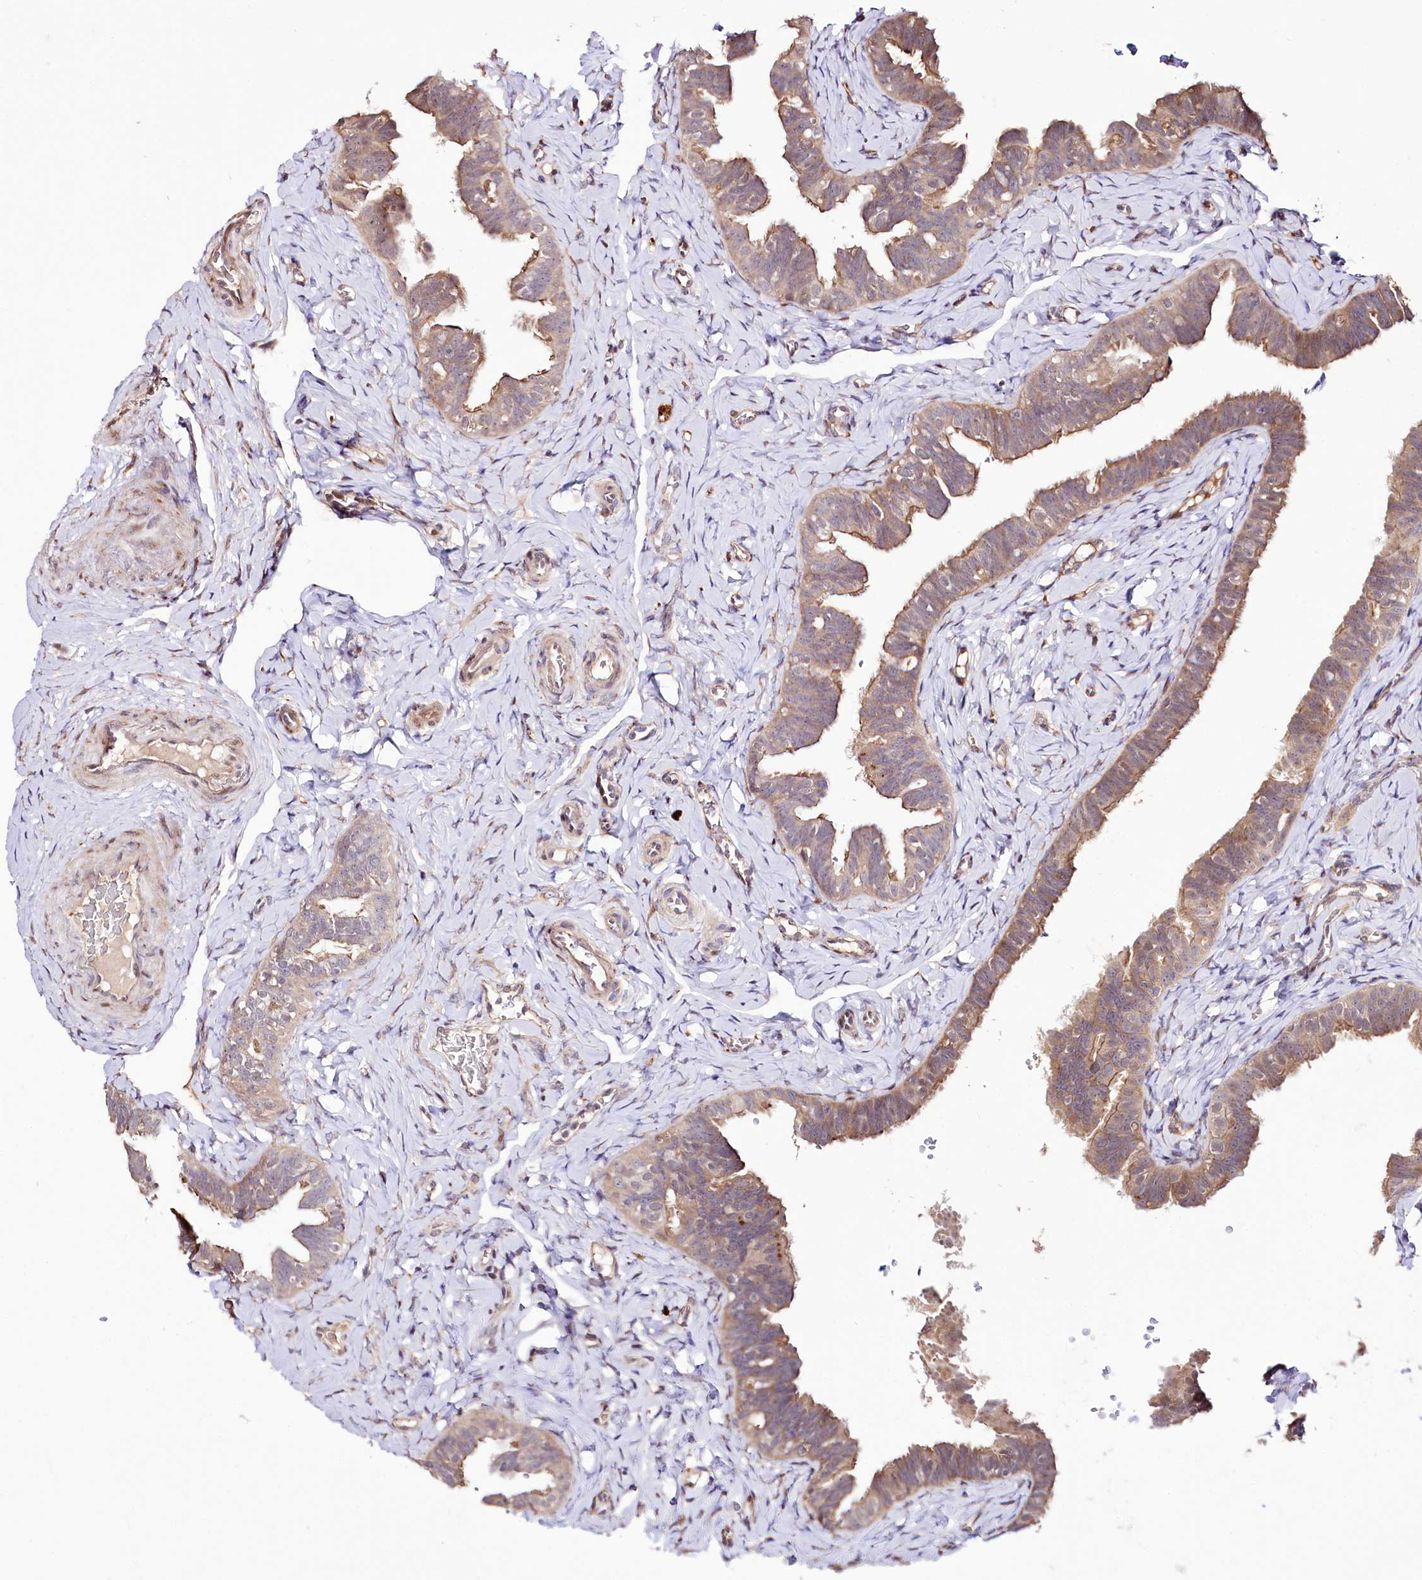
{"staining": {"intensity": "moderate", "quantity": "25%-75%", "location": "cytoplasmic/membranous,nuclear"}, "tissue": "fallopian tube", "cell_type": "Glandular cells", "image_type": "normal", "snomed": [{"axis": "morphology", "description": "Normal tissue, NOS"}, {"axis": "topography", "description": "Fallopian tube"}], "caption": "This image exhibits immunohistochemistry (IHC) staining of benign fallopian tube, with medium moderate cytoplasmic/membranous,nuclear expression in approximately 25%-75% of glandular cells.", "gene": "CUTC", "patient": {"sex": "female", "age": 39}}